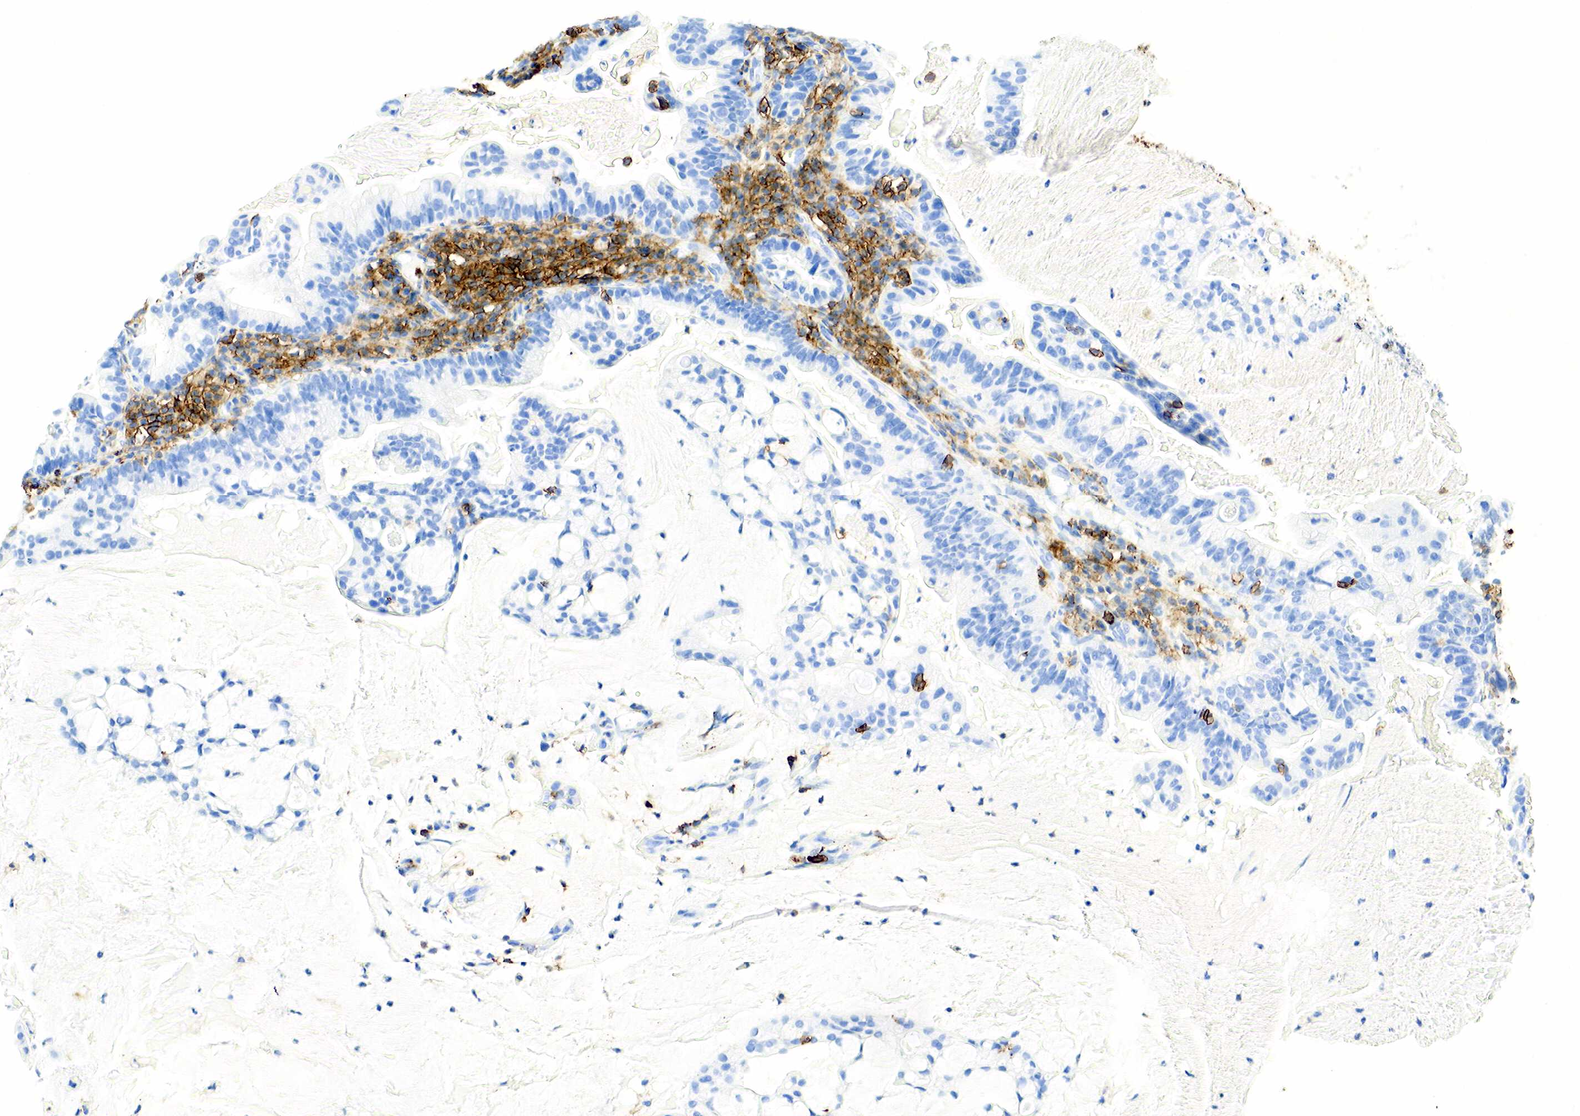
{"staining": {"intensity": "negative", "quantity": "none", "location": "none"}, "tissue": "cervical cancer", "cell_type": "Tumor cells", "image_type": "cancer", "snomed": [{"axis": "morphology", "description": "Adenocarcinoma, NOS"}, {"axis": "topography", "description": "Cervix"}], "caption": "An image of human adenocarcinoma (cervical) is negative for staining in tumor cells.", "gene": "PTPRC", "patient": {"sex": "female", "age": 41}}